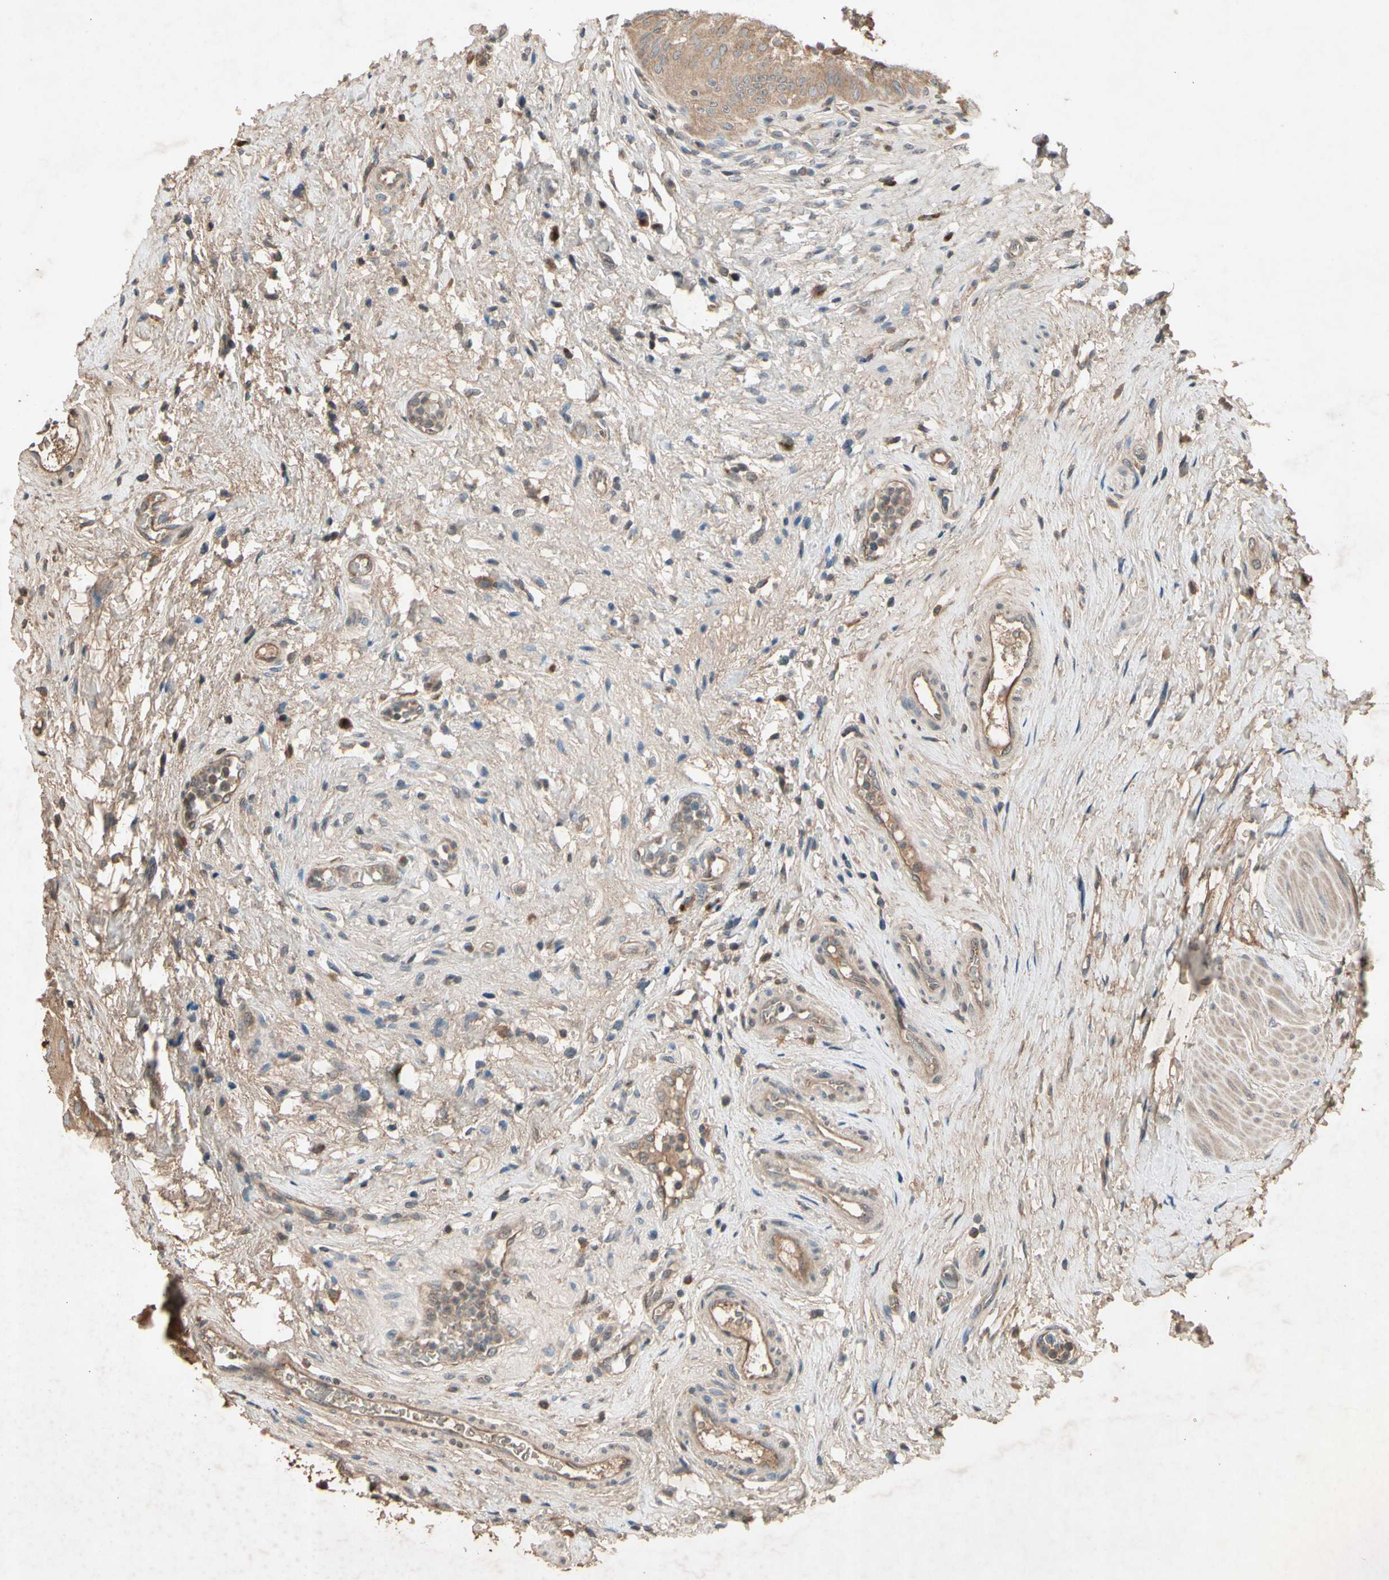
{"staining": {"intensity": "moderate", "quantity": ">75%", "location": "cytoplasmic/membranous"}, "tissue": "urinary bladder", "cell_type": "Urothelial cells", "image_type": "normal", "snomed": [{"axis": "morphology", "description": "Normal tissue, NOS"}, {"axis": "morphology", "description": "Urothelial carcinoma, High grade"}, {"axis": "topography", "description": "Urinary bladder"}], "caption": "Urothelial cells display medium levels of moderate cytoplasmic/membranous expression in approximately >75% of cells in benign urinary bladder.", "gene": "NSF", "patient": {"sex": "male", "age": 46}}